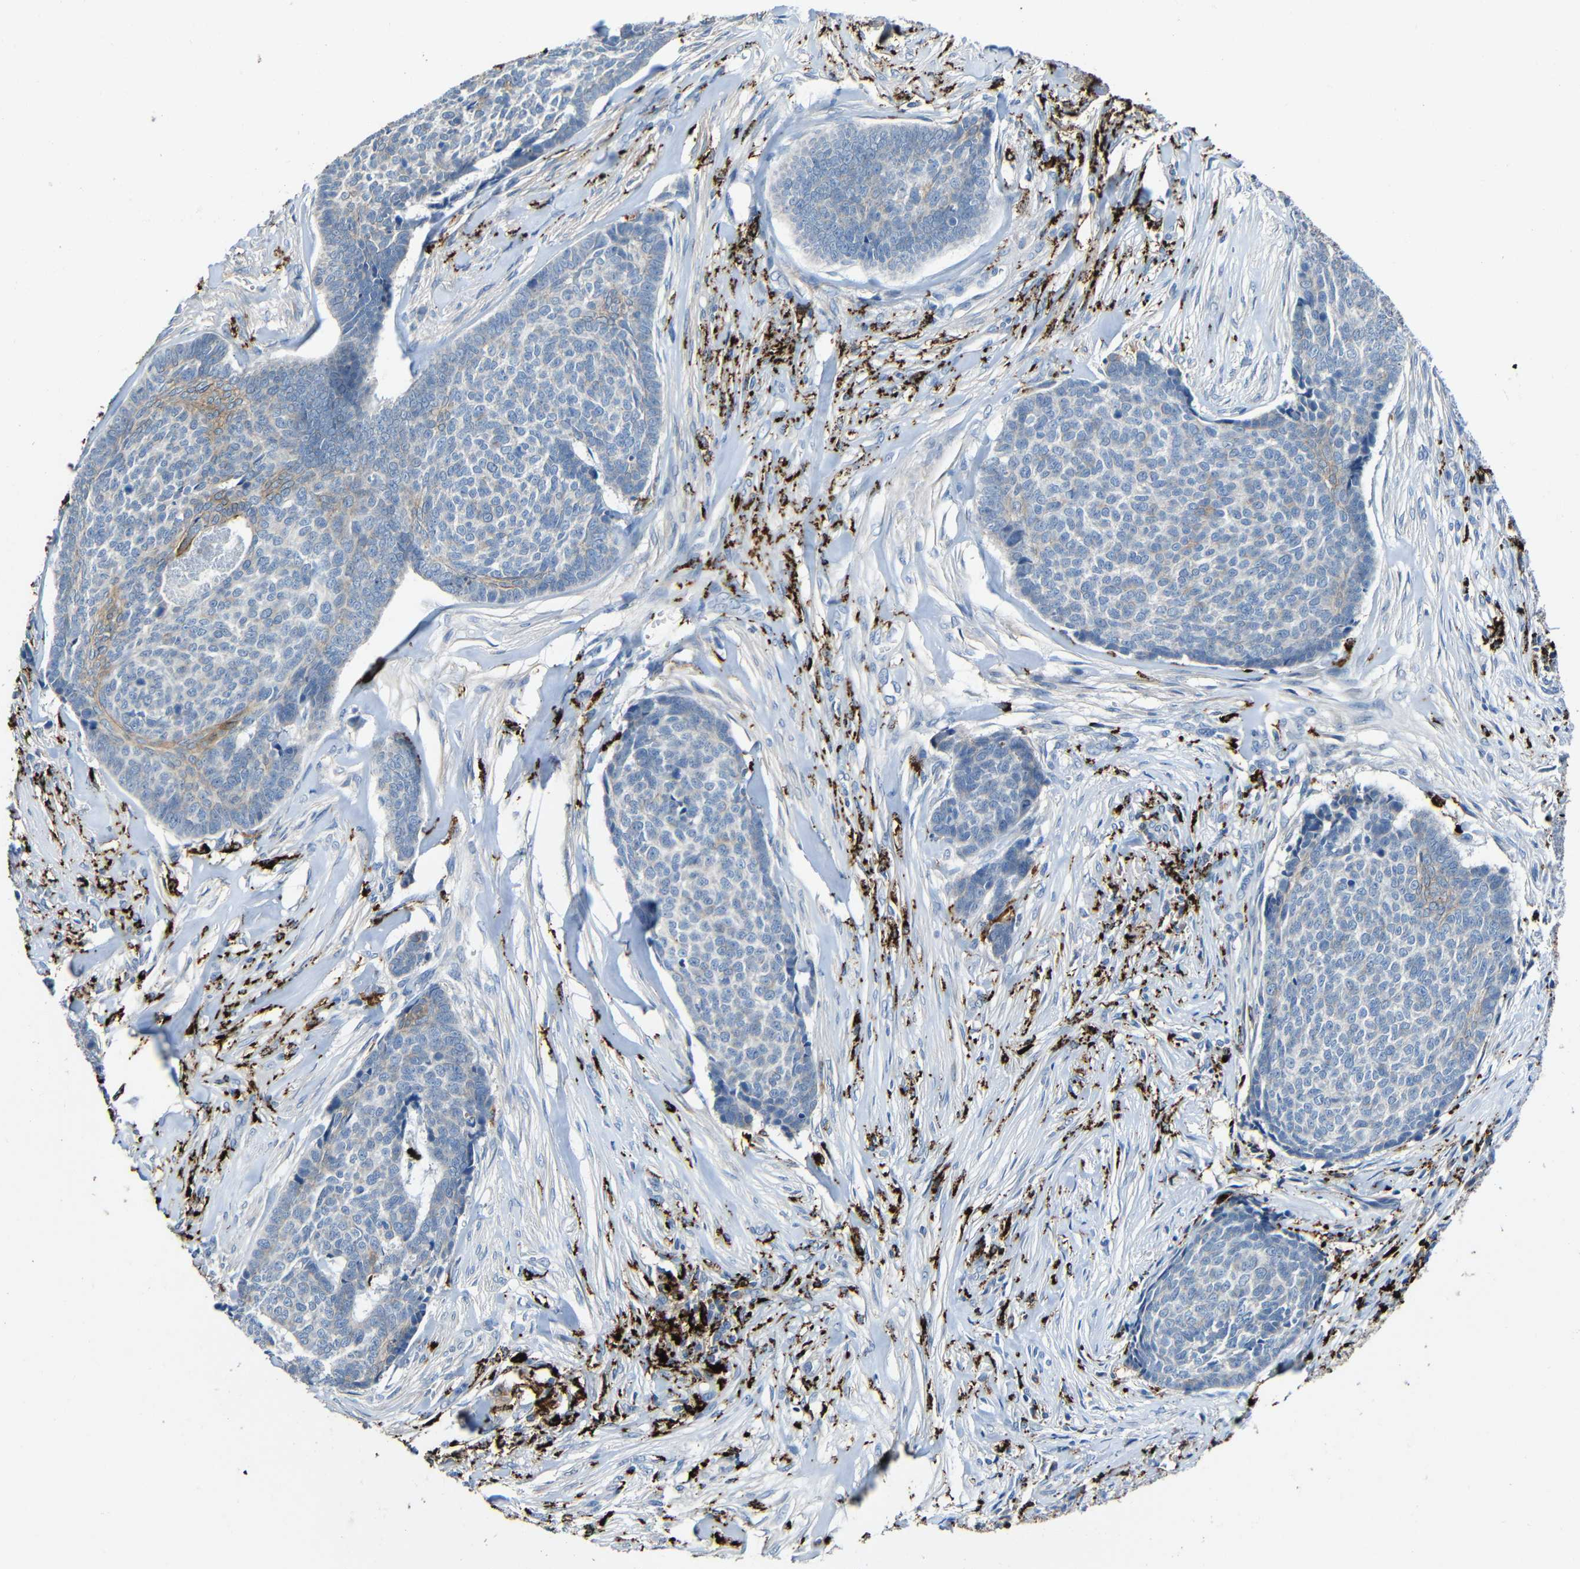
{"staining": {"intensity": "moderate", "quantity": "<25%", "location": "cytoplasmic/membranous"}, "tissue": "skin cancer", "cell_type": "Tumor cells", "image_type": "cancer", "snomed": [{"axis": "morphology", "description": "Basal cell carcinoma"}, {"axis": "topography", "description": "Skin"}], "caption": "This histopathology image reveals IHC staining of basal cell carcinoma (skin), with low moderate cytoplasmic/membranous expression in approximately <25% of tumor cells.", "gene": "HLA-DMA", "patient": {"sex": "male", "age": 84}}